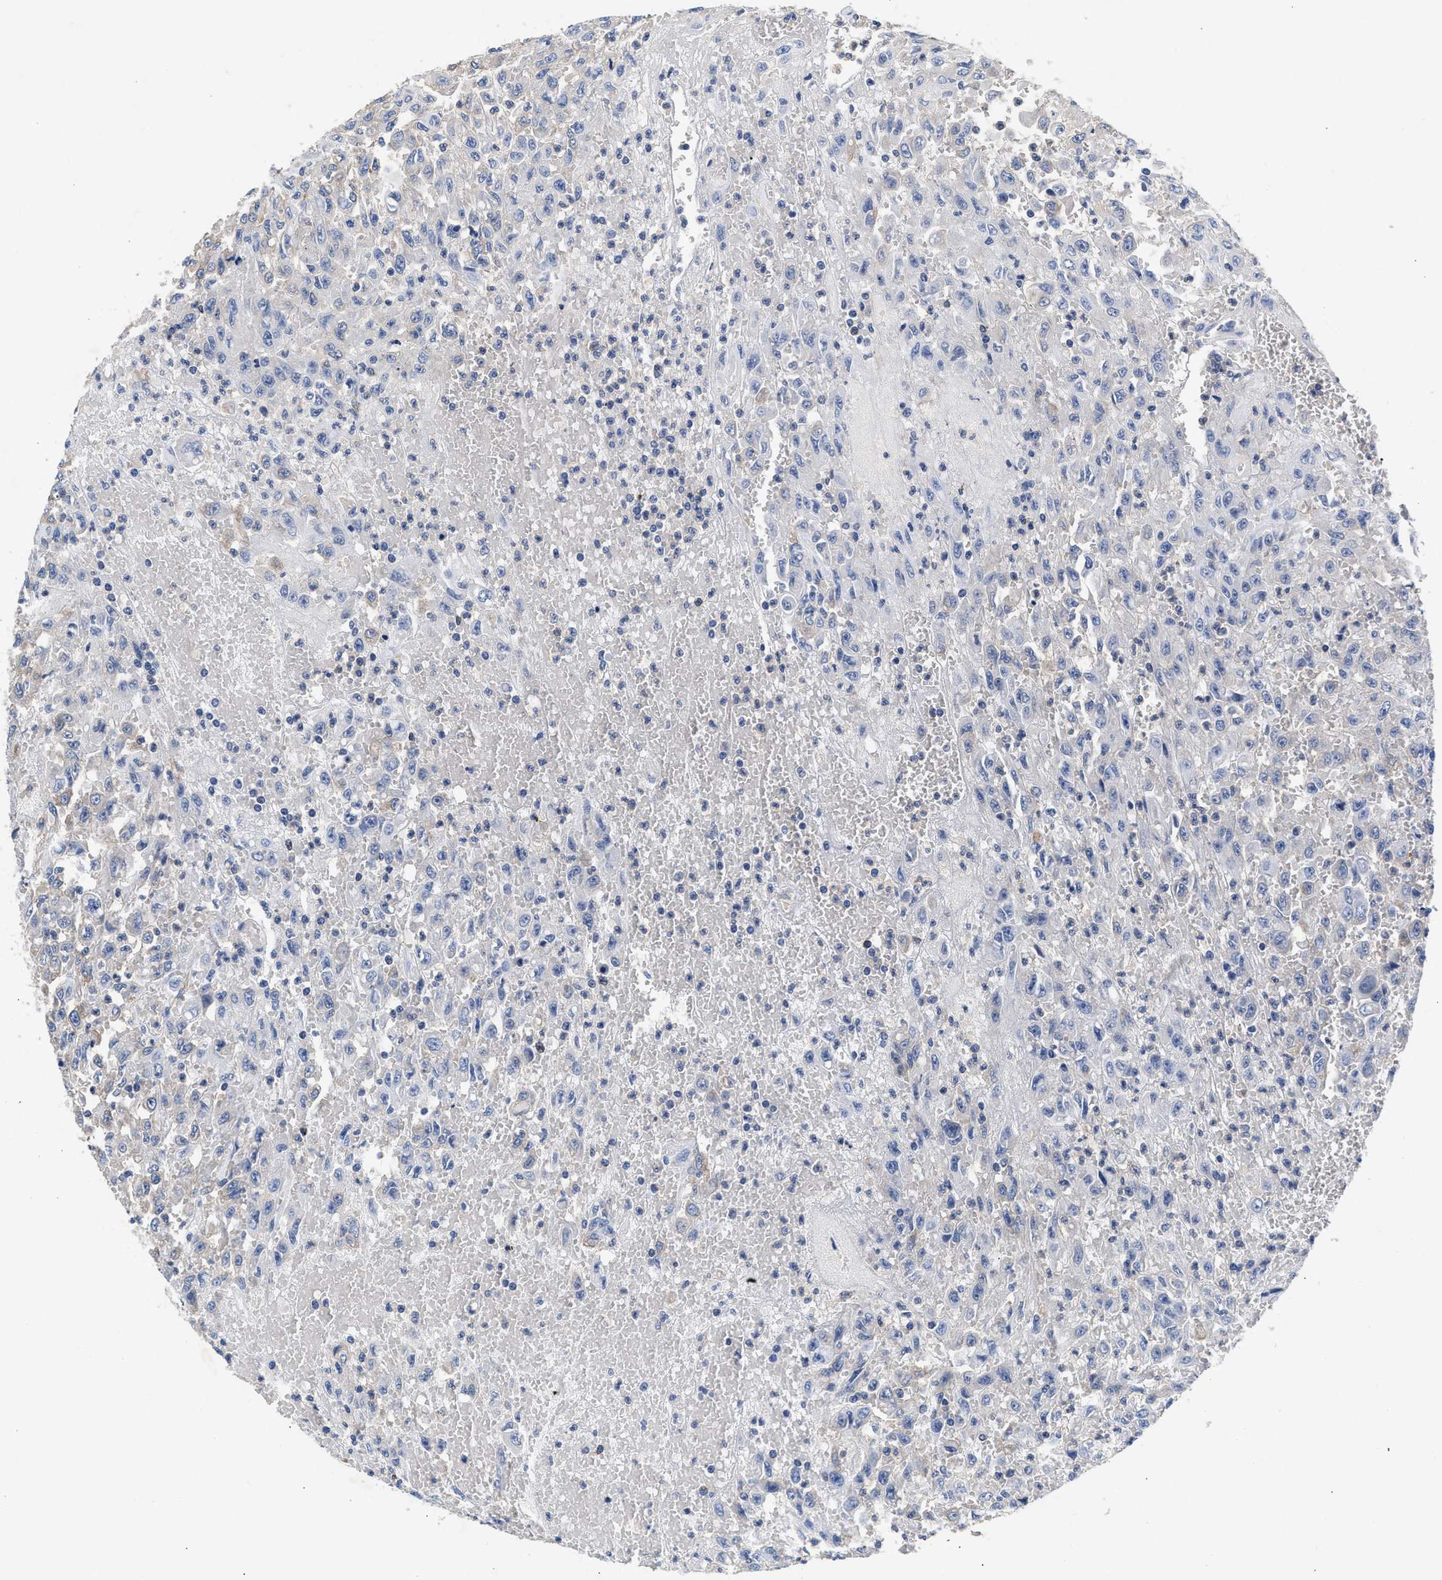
{"staining": {"intensity": "weak", "quantity": "25%-75%", "location": "cytoplasmic/membranous"}, "tissue": "urothelial cancer", "cell_type": "Tumor cells", "image_type": "cancer", "snomed": [{"axis": "morphology", "description": "Urothelial carcinoma, High grade"}, {"axis": "topography", "description": "Urinary bladder"}], "caption": "A micrograph of human urothelial cancer stained for a protein exhibits weak cytoplasmic/membranous brown staining in tumor cells. (IHC, brightfield microscopy, high magnification).", "gene": "GNAI3", "patient": {"sex": "male", "age": 46}}